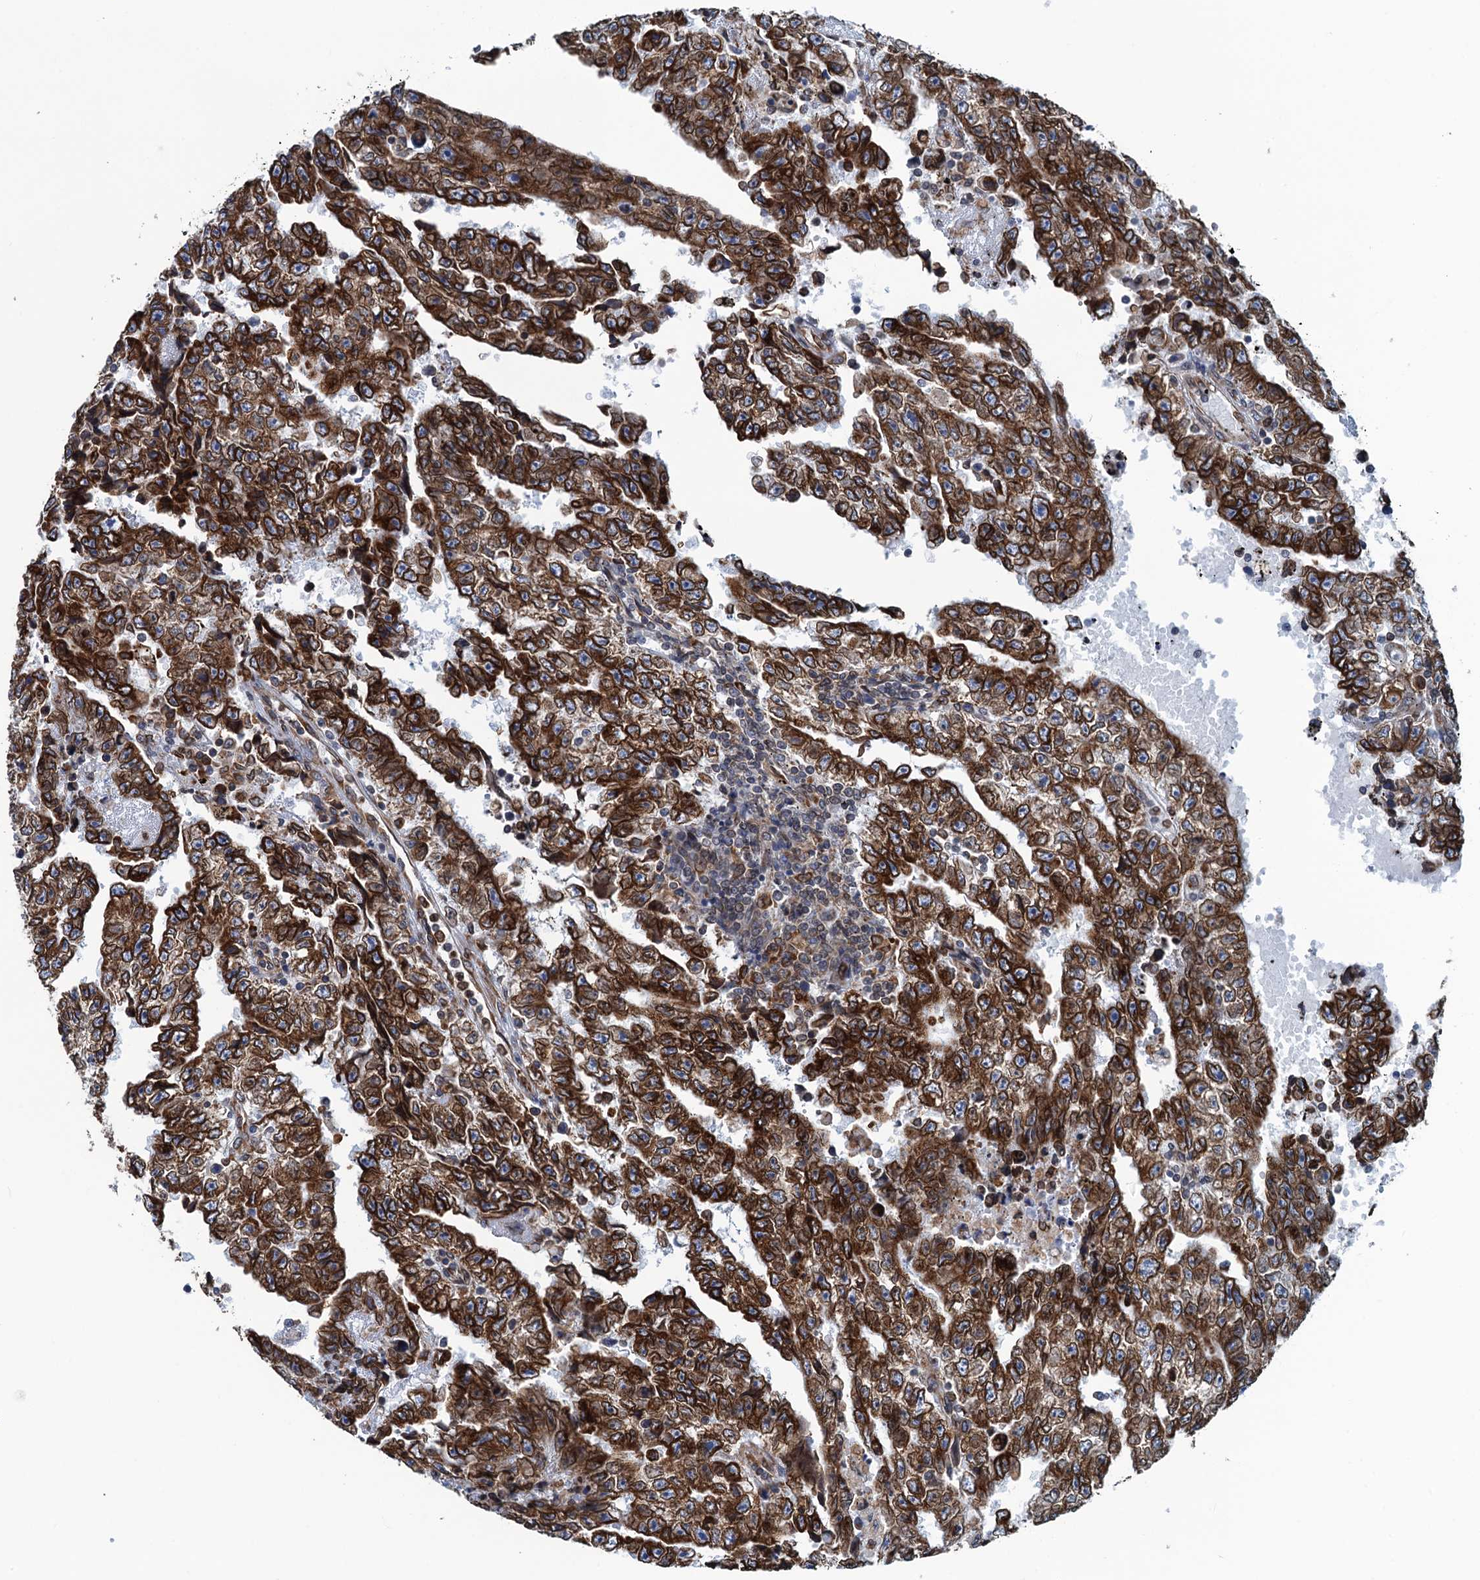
{"staining": {"intensity": "strong", "quantity": ">75%", "location": "cytoplasmic/membranous"}, "tissue": "testis cancer", "cell_type": "Tumor cells", "image_type": "cancer", "snomed": [{"axis": "morphology", "description": "Carcinoma, Embryonal, NOS"}, {"axis": "topography", "description": "Testis"}], "caption": "Tumor cells exhibit high levels of strong cytoplasmic/membranous positivity in about >75% of cells in human testis cancer.", "gene": "TMEM205", "patient": {"sex": "male", "age": 25}}